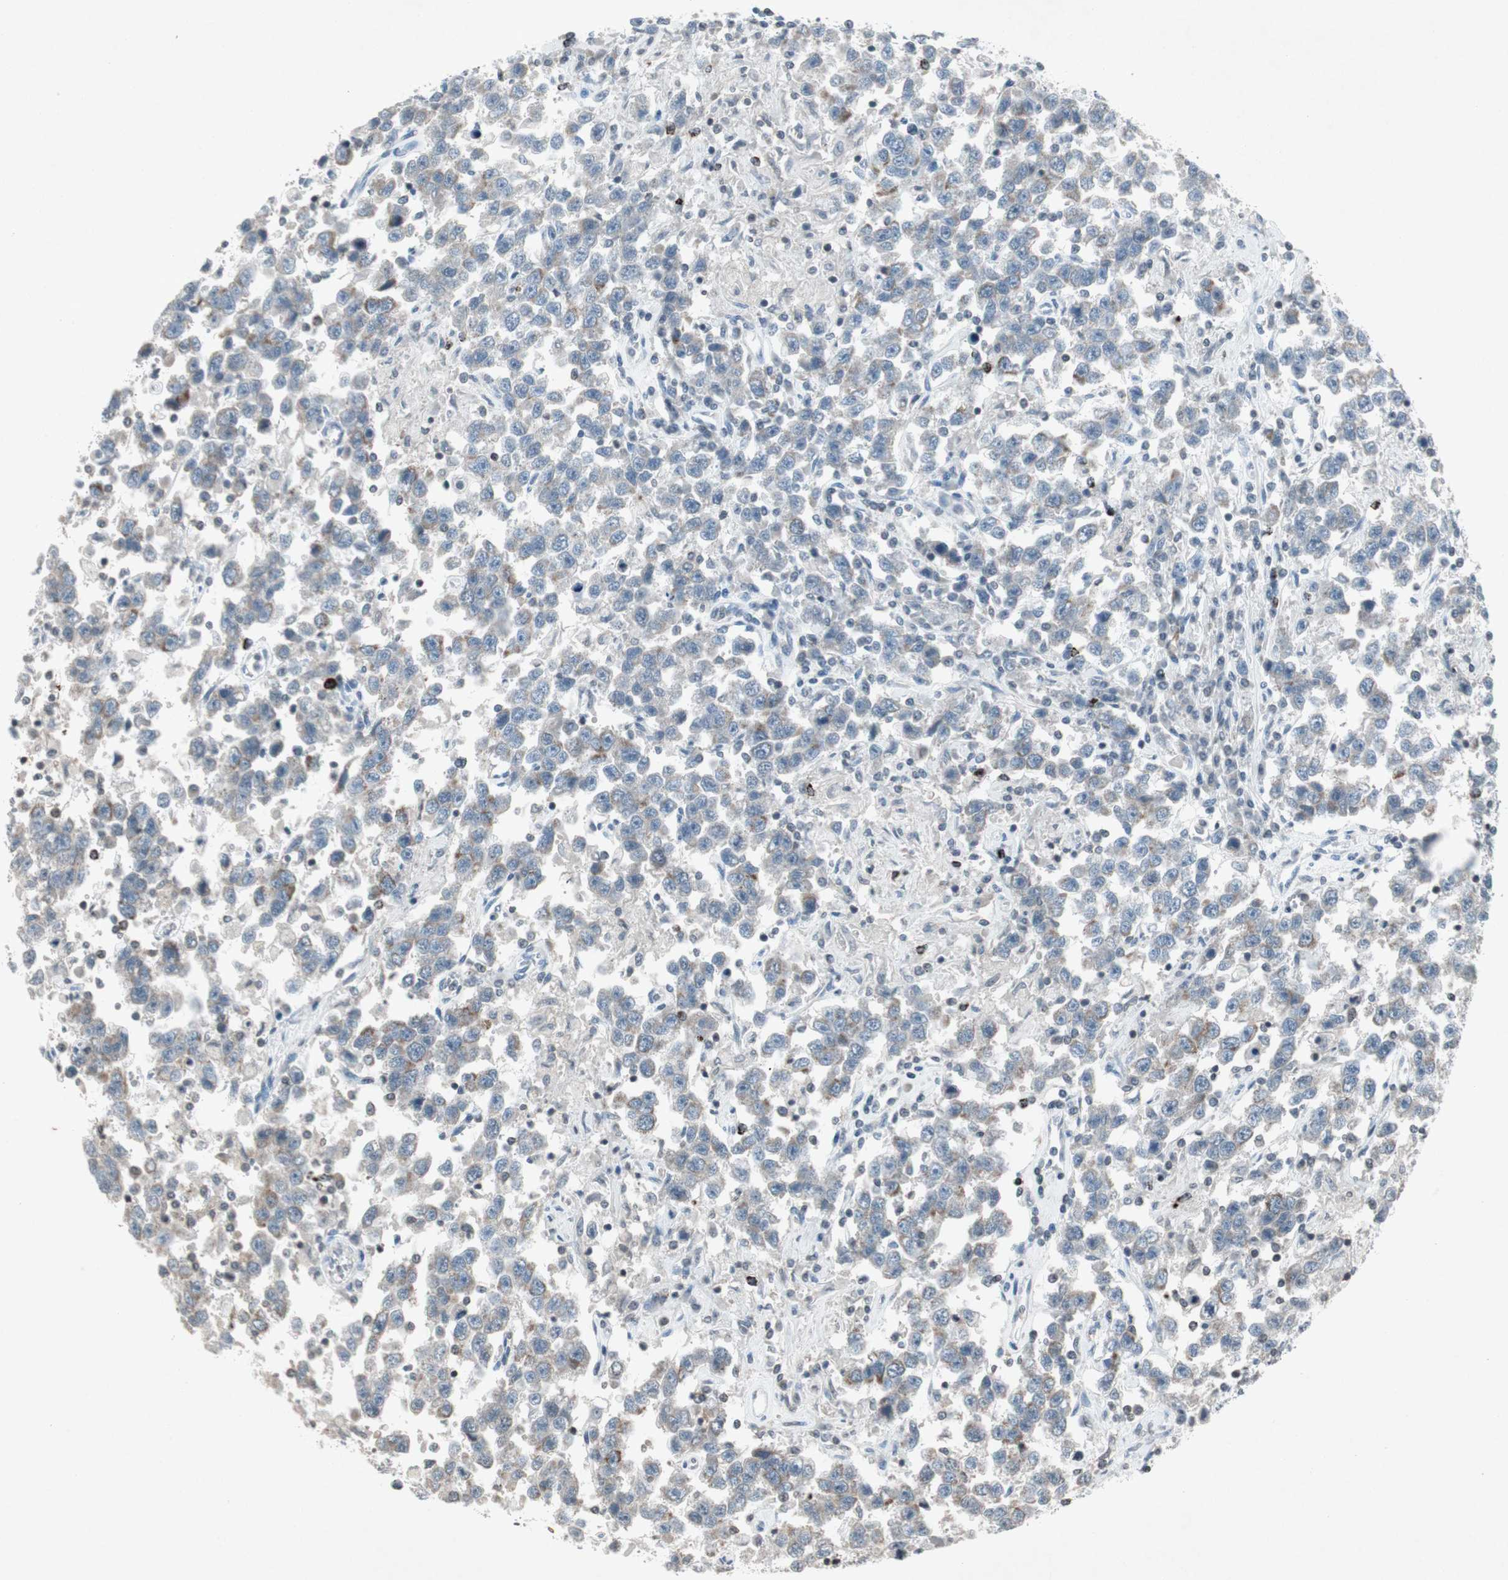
{"staining": {"intensity": "weak", "quantity": "25%-75%", "location": "cytoplasmic/membranous"}, "tissue": "testis cancer", "cell_type": "Tumor cells", "image_type": "cancer", "snomed": [{"axis": "morphology", "description": "Seminoma, NOS"}, {"axis": "topography", "description": "Testis"}], "caption": "Brown immunohistochemical staining in human seminoma (testis) reveals weak cytoplasmic/membranous expression in approximately 25%-75% of tumor cells.", "gene": "ARG2", "patient": {"sex": "male", "age": 41}}